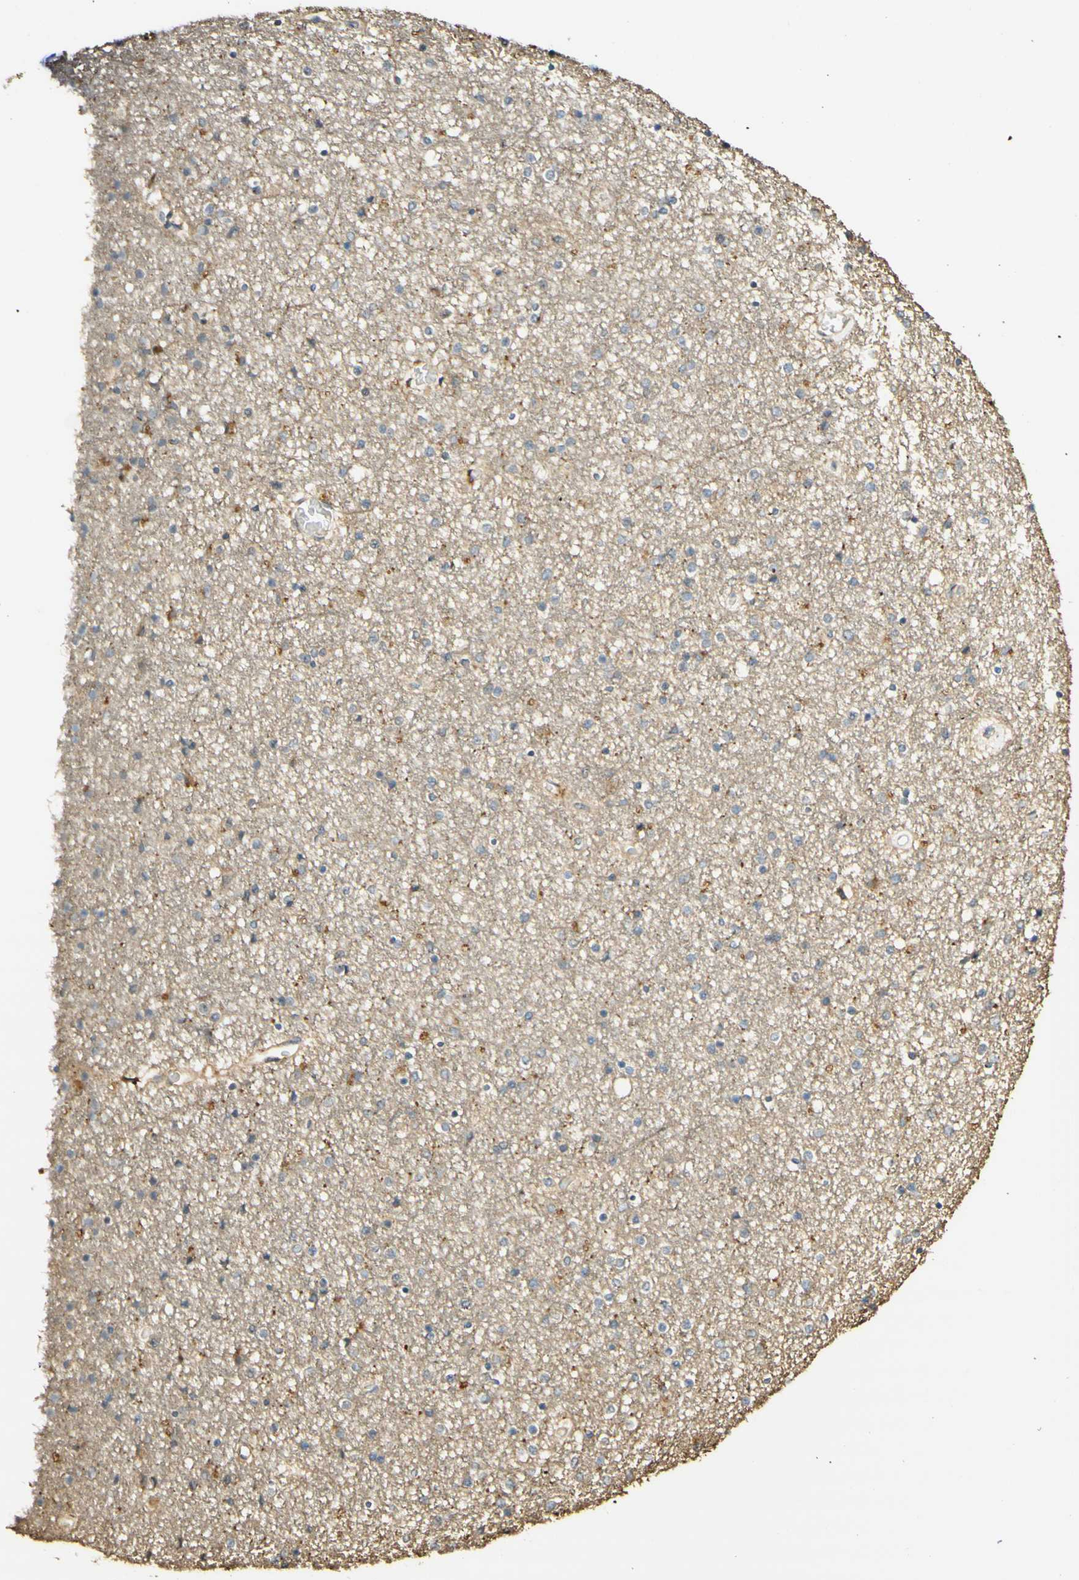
{"staining": {"intensity": "weak", "quantity": "<25%", "location": "cytoplasmic/membranous"}, "tissue": "caudate", "cell_type": "Glial cells", "image_type": "normal", "snomed": [{"axis": "morphology", "description": "Normal tissue, NOS"}, {"axis": "topography", "description": "Lateral ventricle wall"}], "caption": "Caudate stained for a protein using immunohistochemistry (IHC) demonstrates no expression glial cells.", "gene": "AGER", "patient": {"sex": "female", "age": 54}}